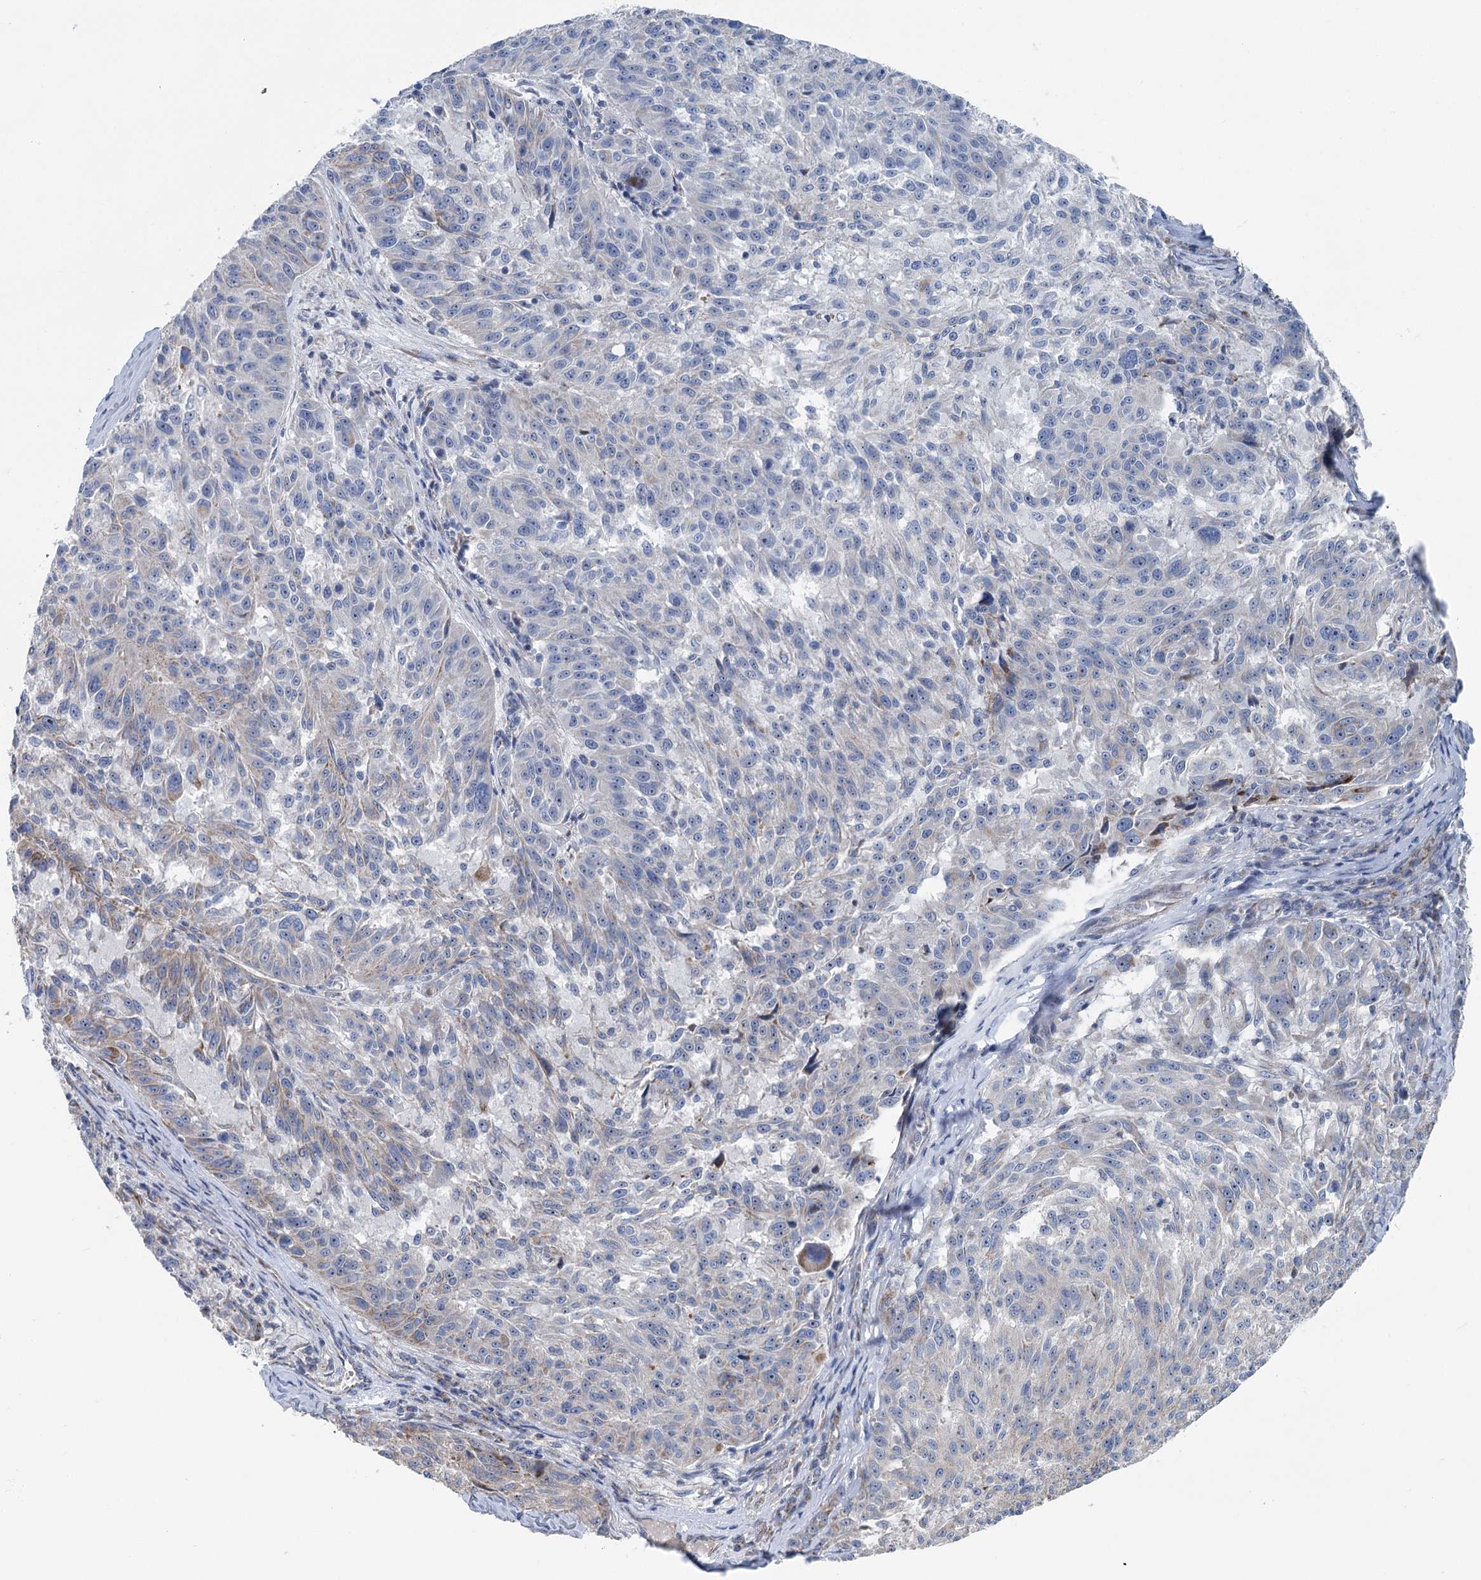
{"staining": {"intensity": "negative", "quantity": "none", "location": "none"}, "tissue": "melanoma", "cell_type": "Tumor cells", "image_type": "cancer", "snomed": [{"axis": "morphology", "description": "Malignant melanoma, NOS"}, {"axis": "topography", "description": "Skin"}], "caption": "Tumor cells are negative for protein expression in human malignant melanoma. (DAB immunohistochemistry, high magnification).", "gene": "MARK2", "patient": {"sex": "male", "age": 53}}